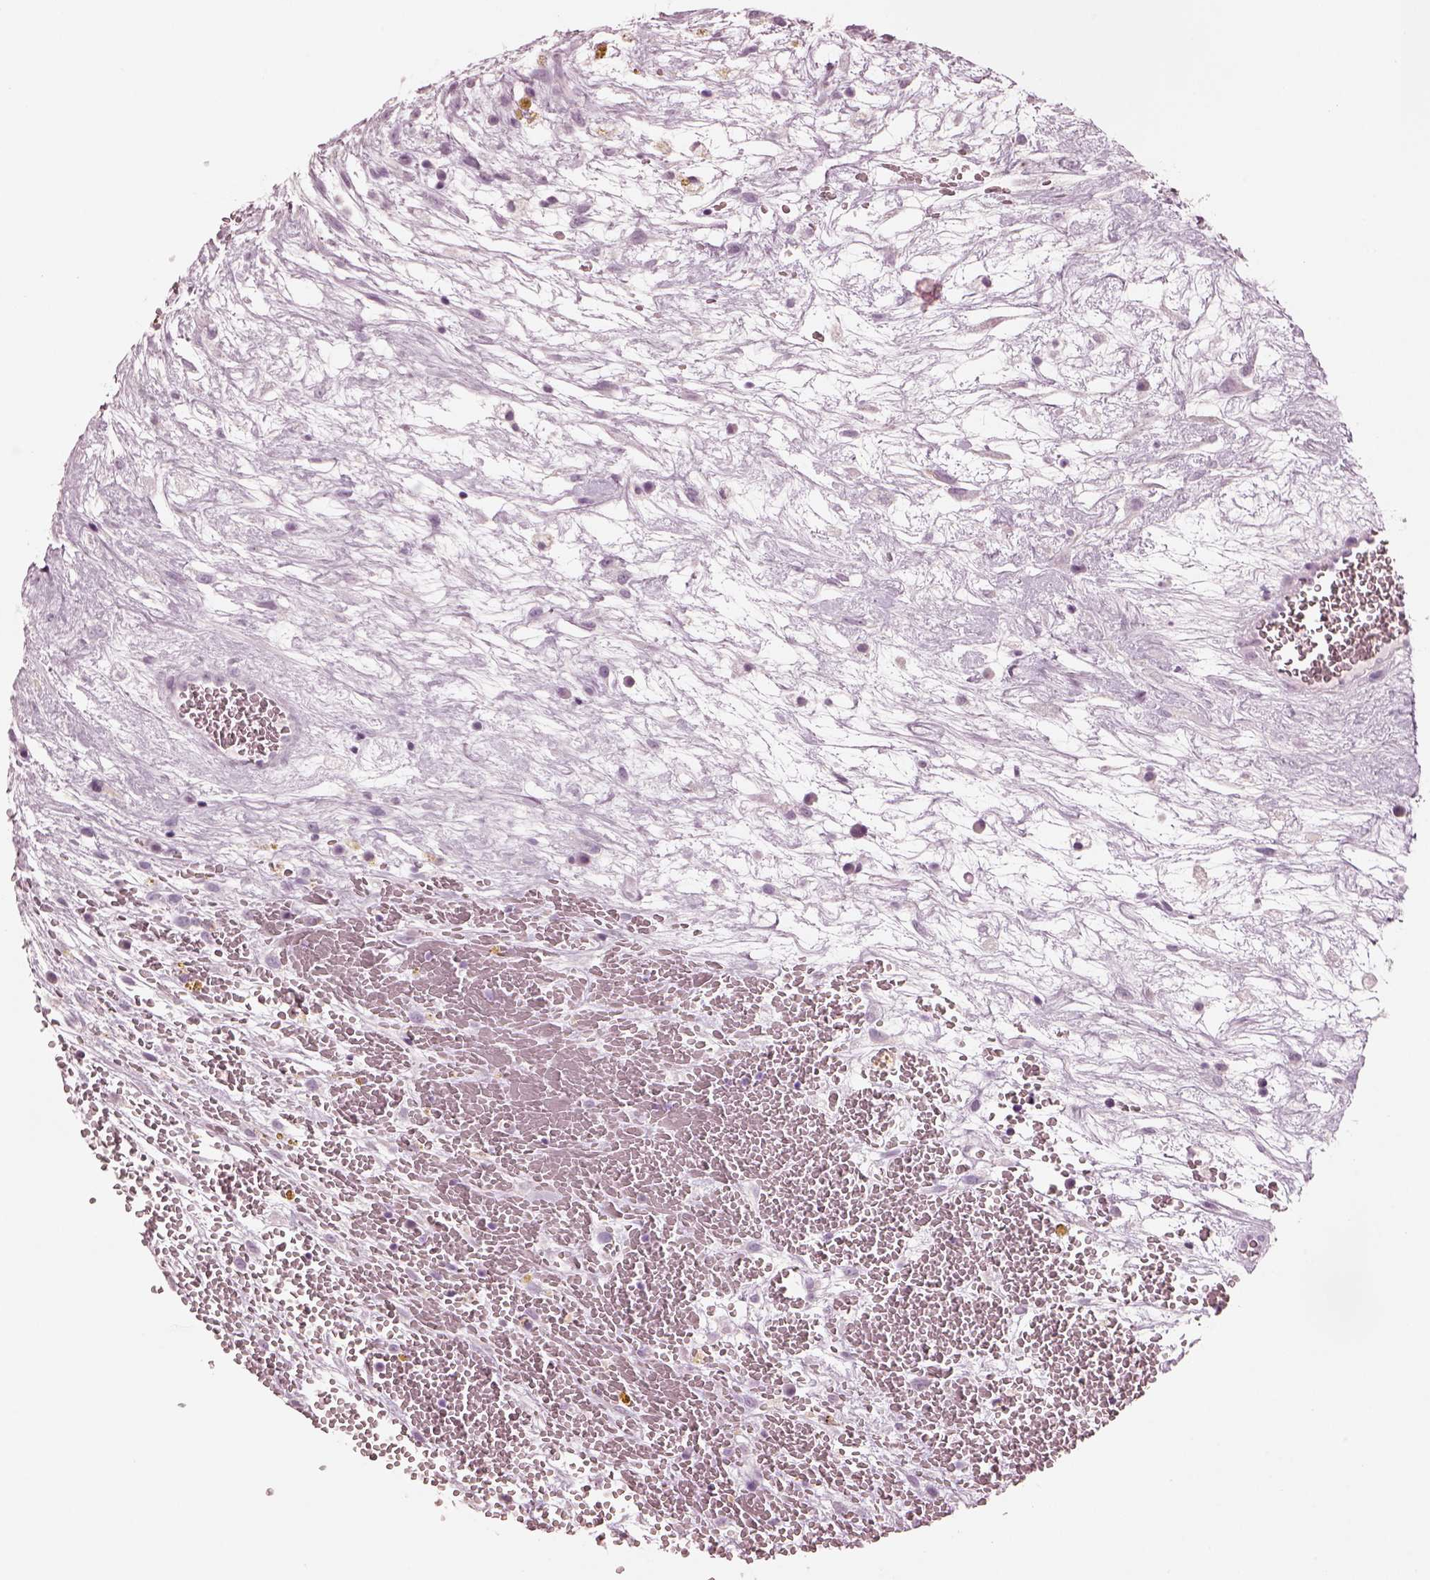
{"staining": {"intensity": "negative", "quantity": "none", "location": "none"}, "tissue": "testis cancer", "cell_type": "Tumor cells", "image_type": "cancer", "snomed": [{"axis": "morphology", "description": "Normal tissue, NOS"}, {"axis": "morphology", "description": "Carcinoma, Embryonal, NOS"}, {"axis": "topography", "description": "Testis"}], "caption": "This is an immunohistochemistry (IHC) histopathology image of human testis cancer. There is no staining in tumor cells.", "gene": "CSH1", "patient": {"sex": "male", "age": 32}}